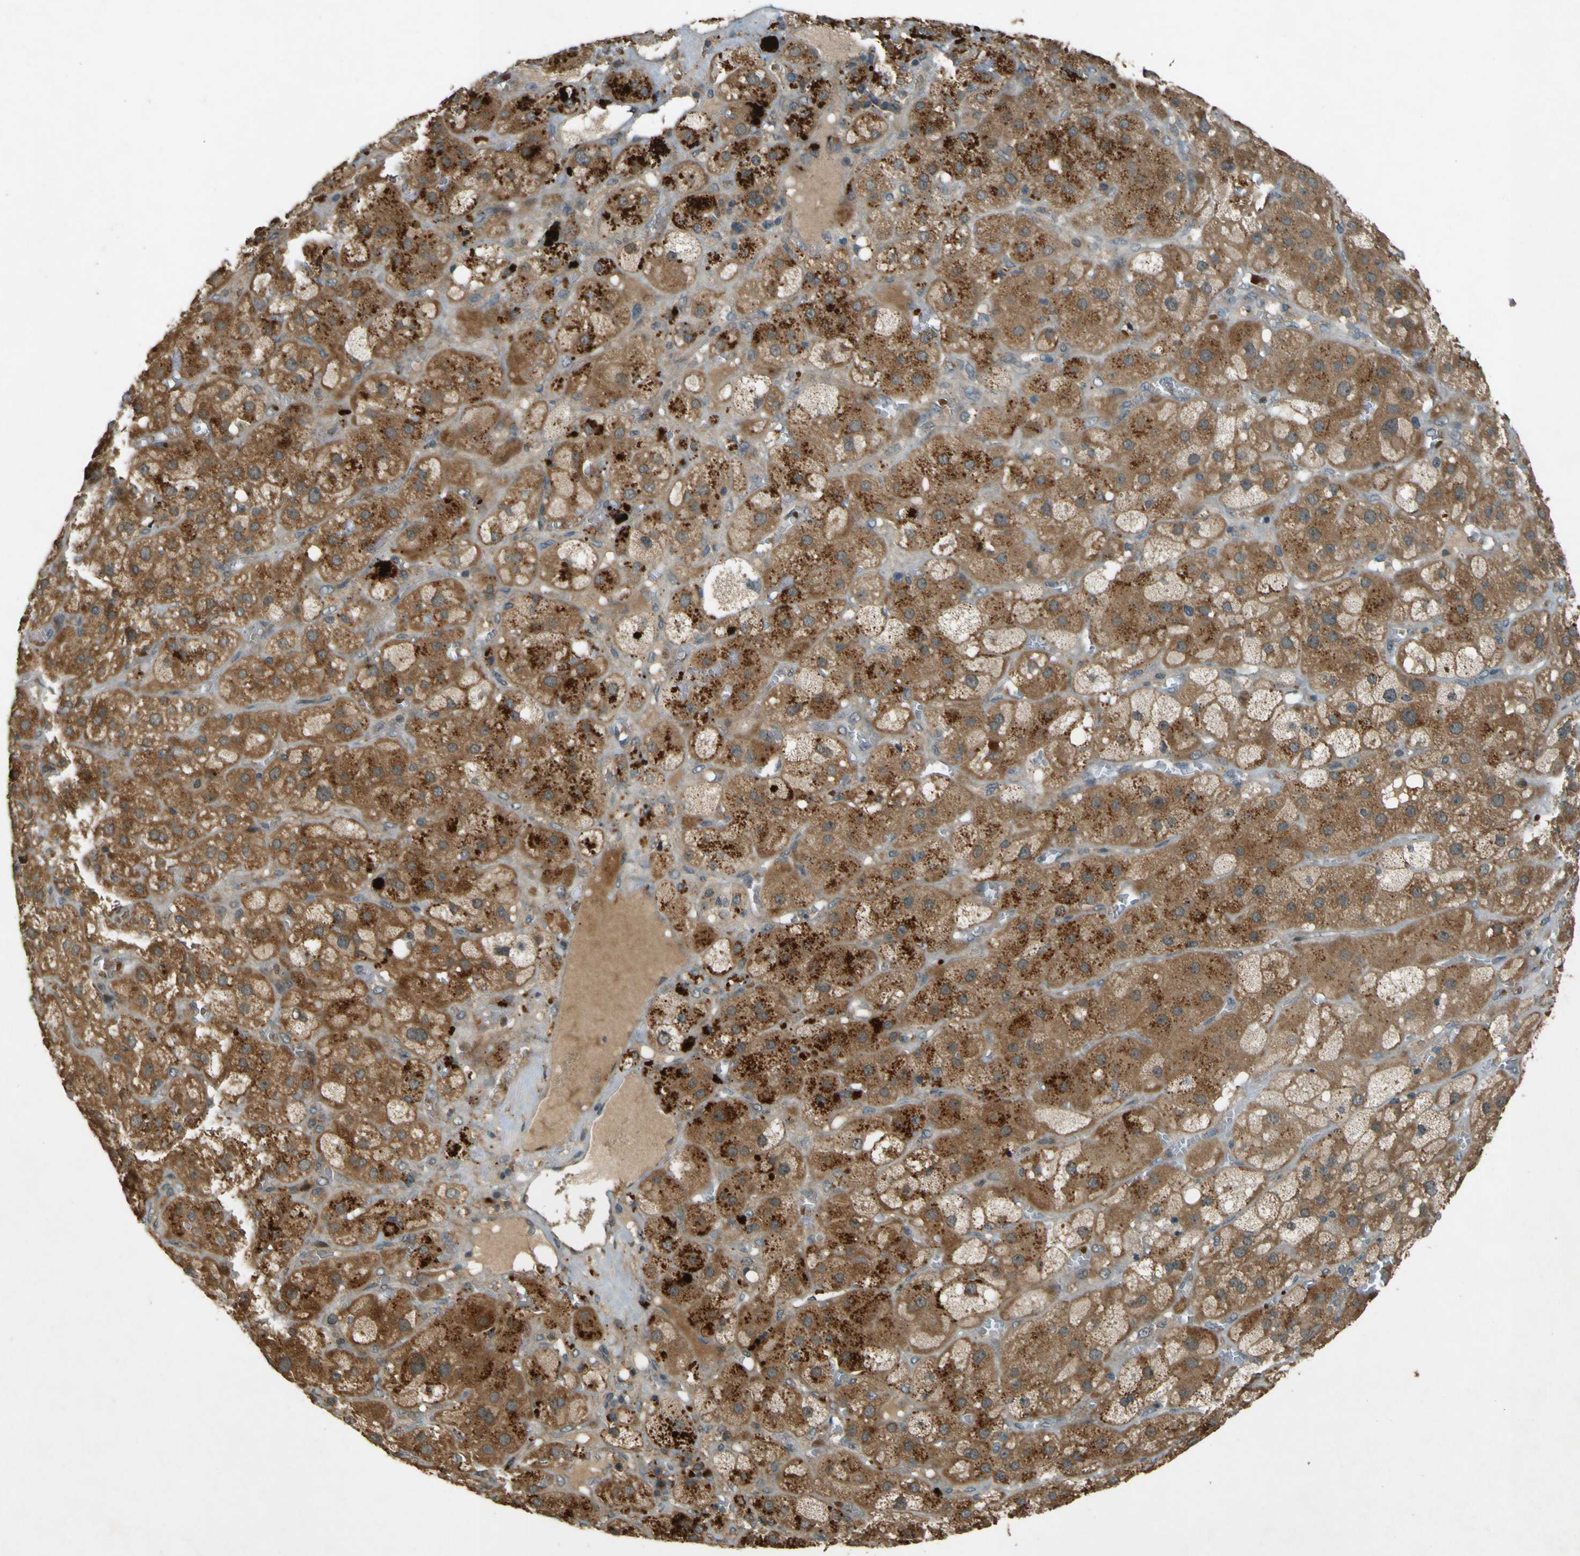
{"staining": {"intensity": "strong", "quantity": "25%-75%", "location": "cytoplasmic/membranous"}, "tissue": "adrenal gland", "cell_type": "Glandular cells", "image_type": "normal", "snomed": [{"axis": "morphology", "description": "Normal tissue, NOS"}, {"axis": "topography", "description": "Adrenal gland"}], "caption": "IHC histopathology image of normal human adrenal gland stained for a protein (brown), which exhibits high levels of strong cytoplasmic/membranous staining in about 25%-75% of glandular cells.", "gene": "MPDZ", "patient": {"sex": "female", "age": 47}}